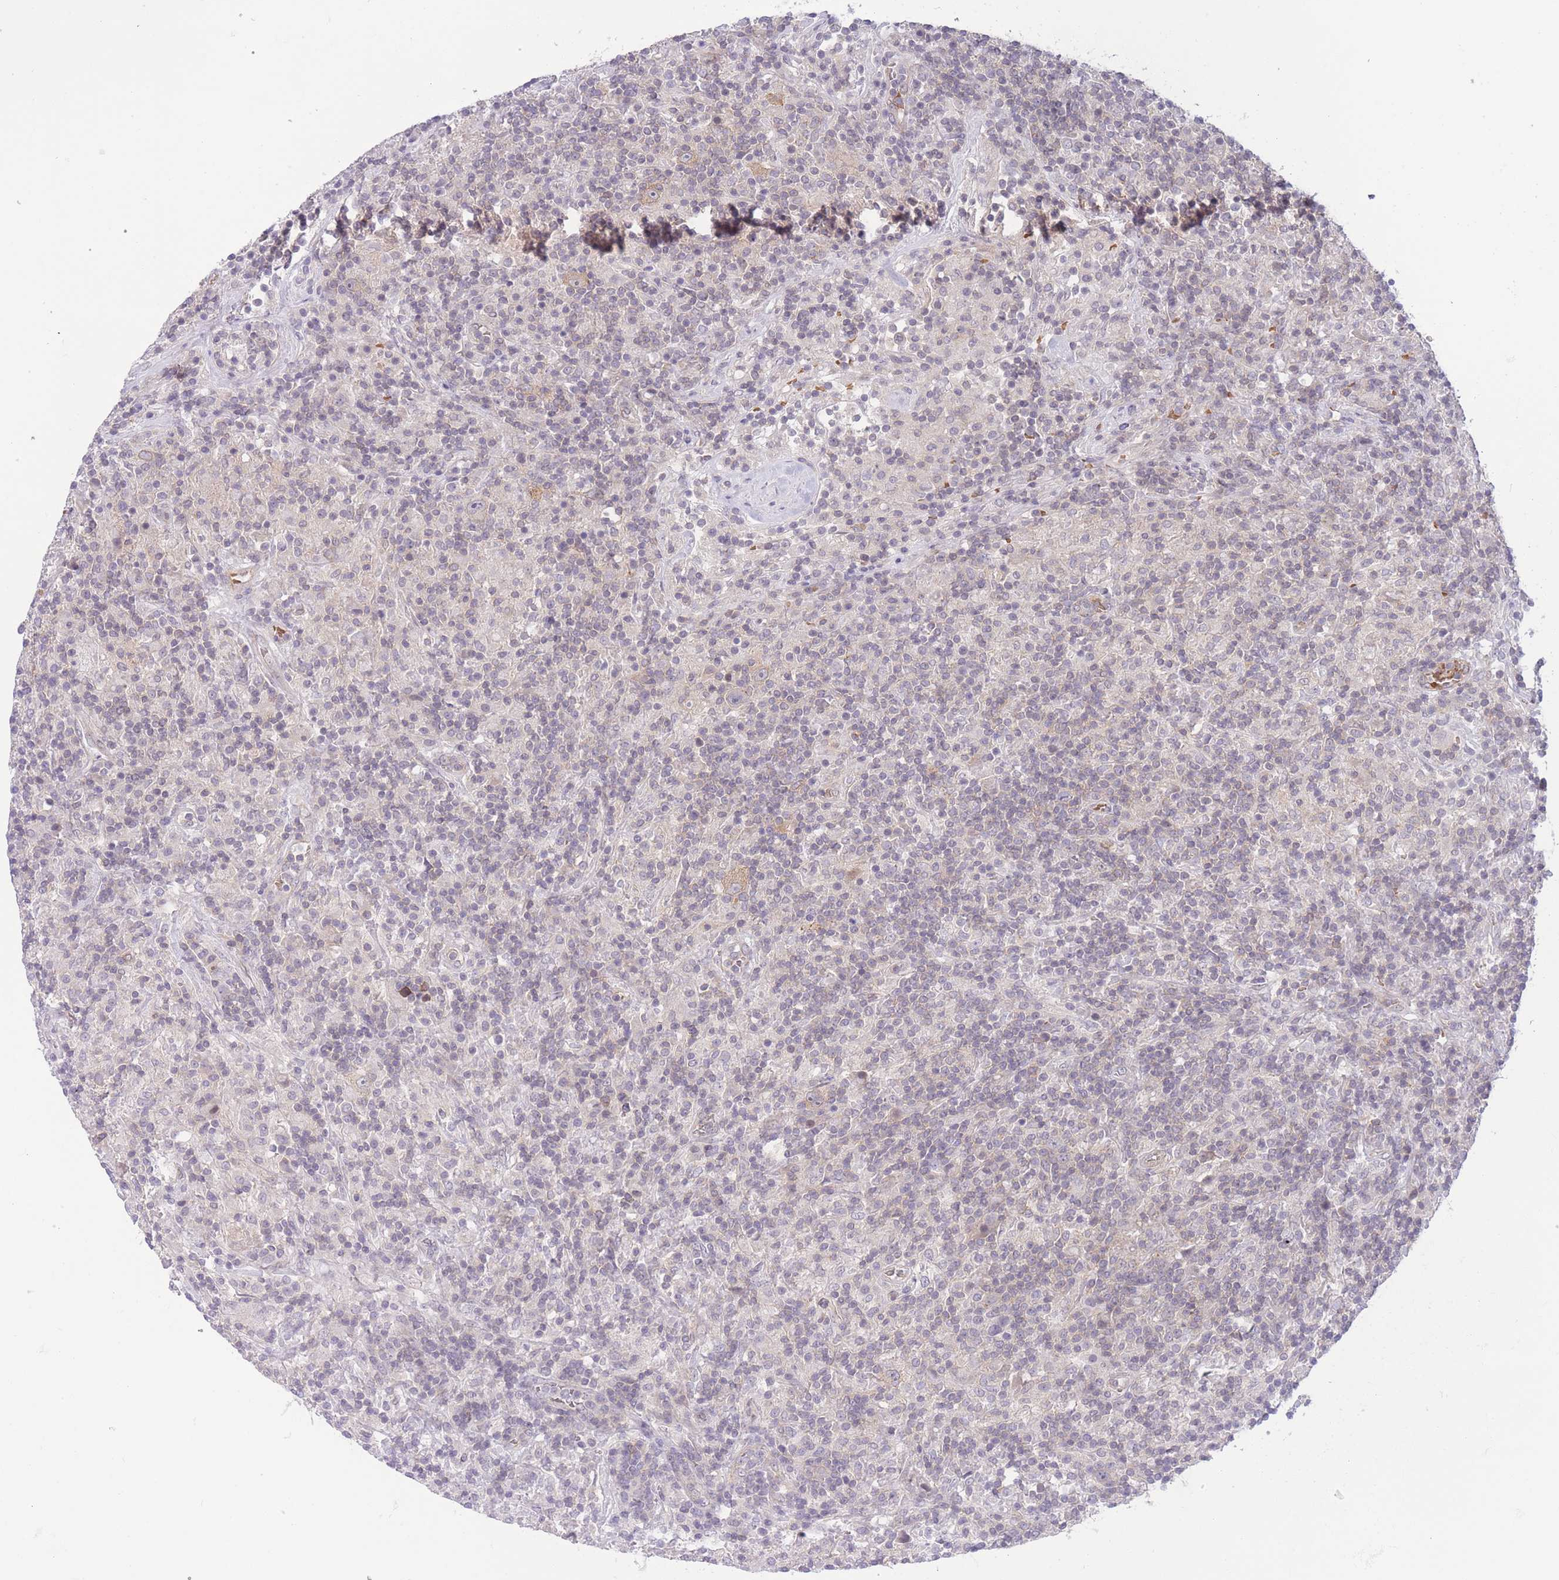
{"staining": {"intensity": "moderate", "quantity": "<25%", "location": "cytoplasmic/membranous"}, "tissue": "lymphoma", "cell_type": "Tumor cells", "image_type": "cancer", "snomed": [{"axis": "morphology", "description": "Hodgkin's disease, NOS"}, {"axis": "topography", "description": "Lymph node"}], "caption": "Moderate cytoplasmic/membranous positivity is appreciated in about <25% of tumor cells in Hodgkin's disease.", "gene": "FUT5", "patient": {"sex": "male", "age": 70}}